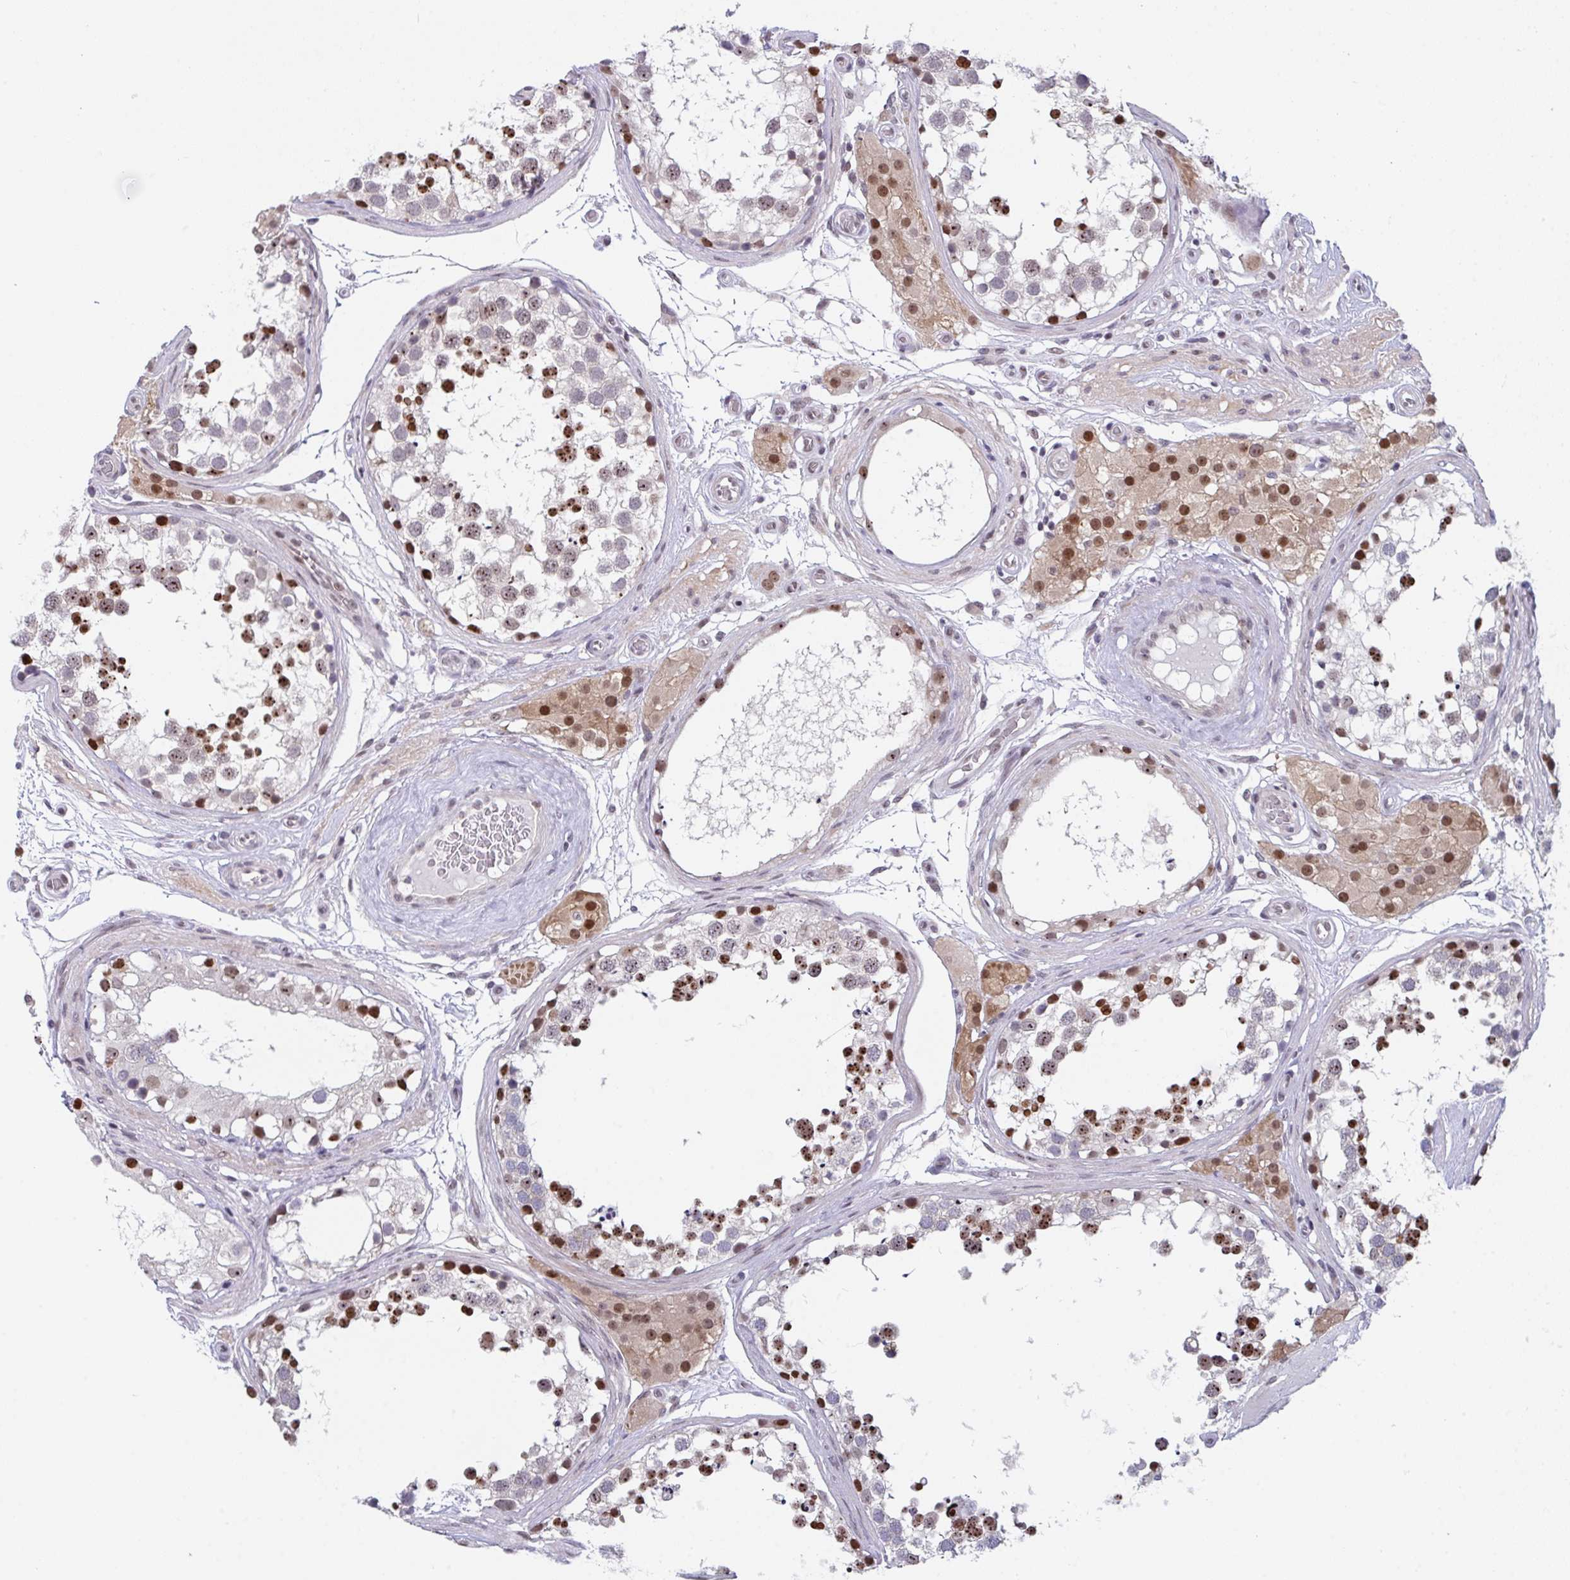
{"staining": {"intensity": "strong", "quantity": "25%-75%", "location": "nuclear"}, "tissue": "testis", "cell_type": "Cells in seminiferous ducts", "image_type": "normal", "snomed": [{"axis": "morphology", "description": "Normal tissue, NOS"}, {"axis": "morphology", "description": "Seminoma, NOS"}, {"axis": "topography", "description": "Testis"}], "caption": "The photomicrograph exhibits staining of normal testis, revealing strong nuclear protein staining (brown color) within cells in seminiferous ducts. (DAB (3,3'-diaminobenzidine) IHC with brightfield microscopy, high magnification).", "gene": "RBM18", "patient": {"sex": "male", "age": 65}}